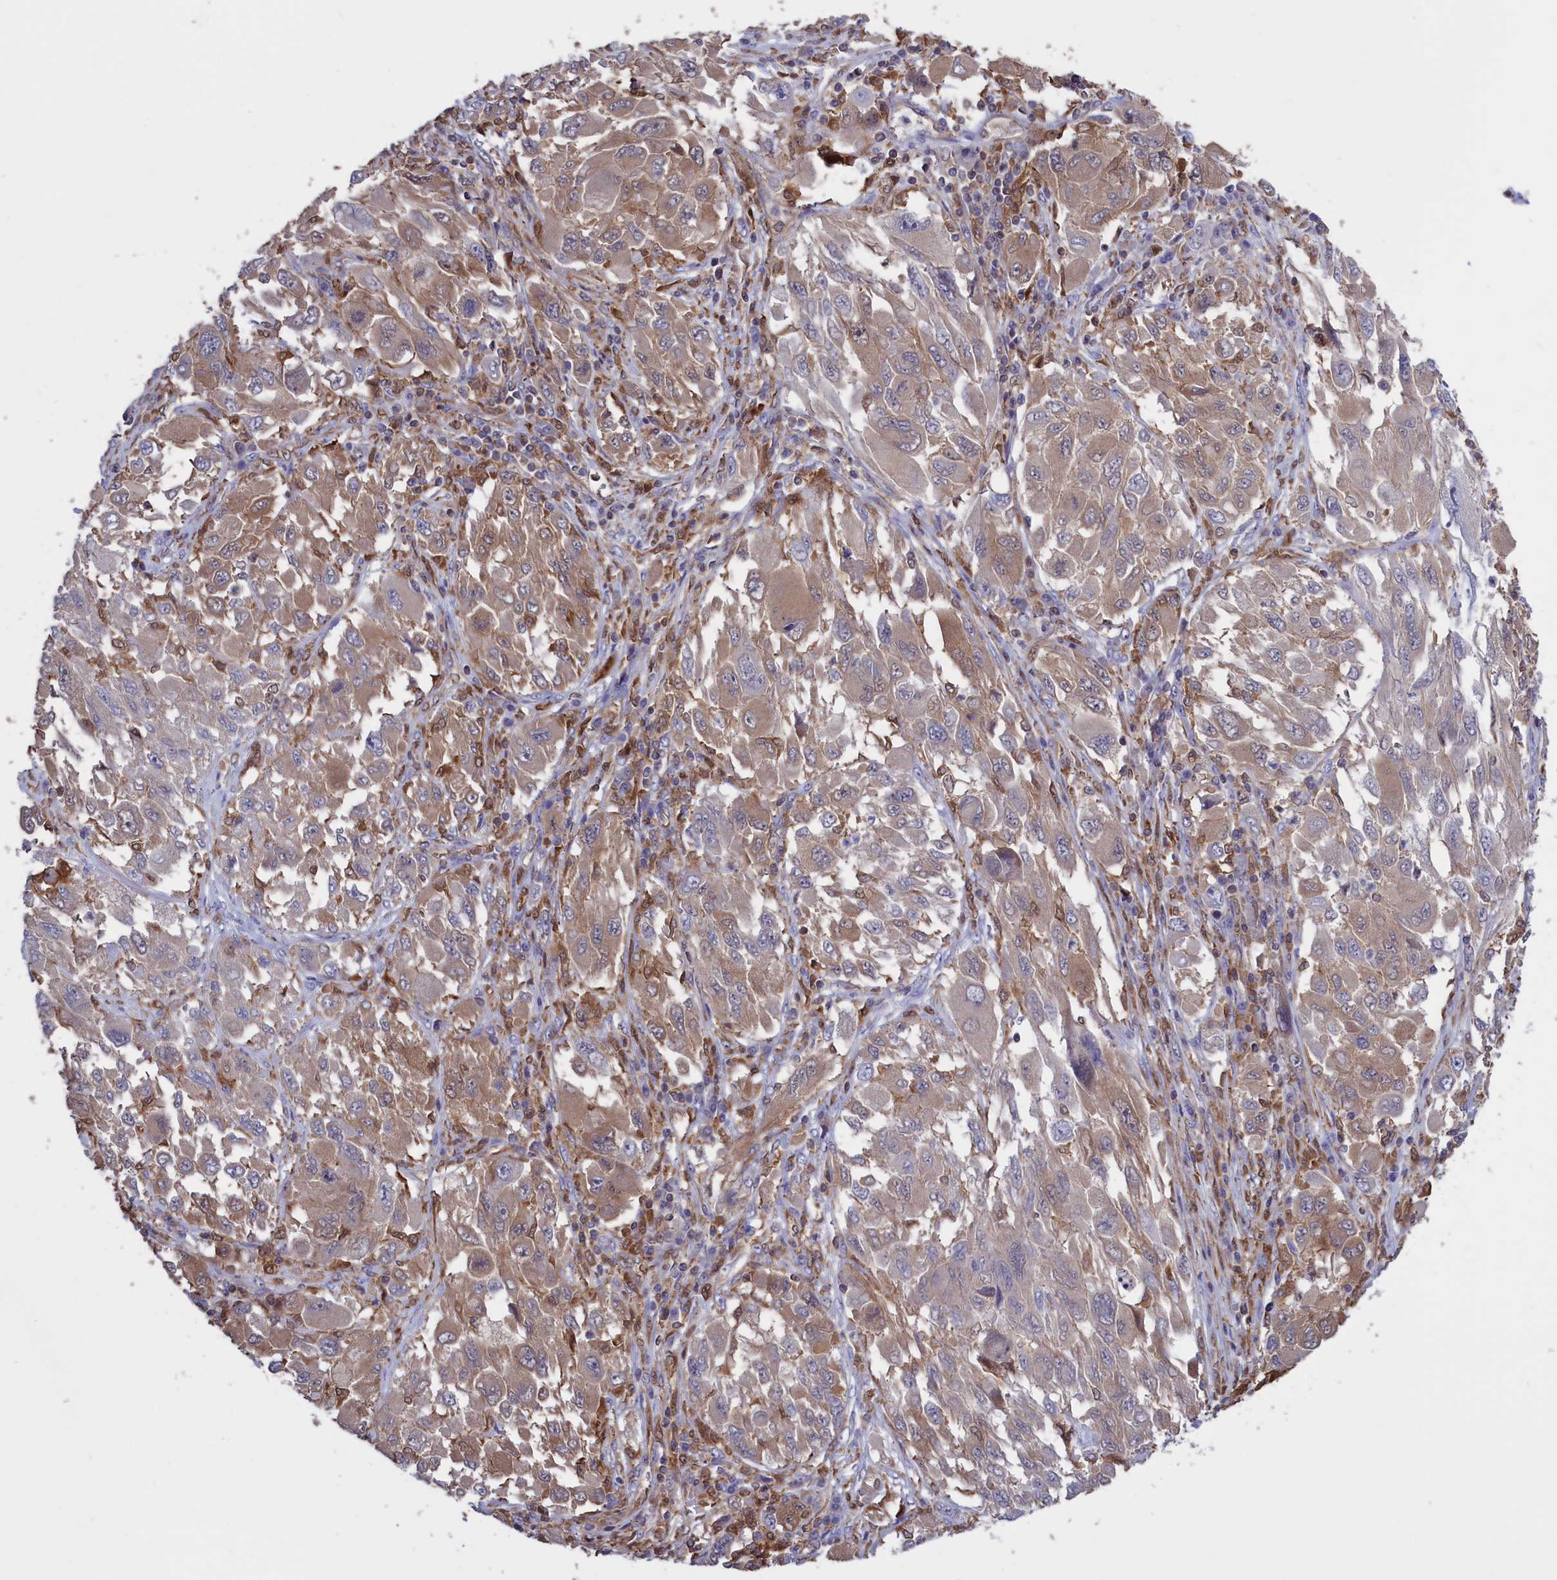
{"staining": {"intensity": "weak", "quantity": ">75%", "location": "cytoplasmic/membranous"}, "tissue": "melanoma", "cell_type": "Tumor cells", "image_type": "cancer", "snomed": [{"axis": "morphology", "description": "Malignant melanoma, NOS"}, {"axis": "topography", "description": "Skin"}], "caption": "Weak cytoplasmic/membranous protein expression is seen in about >75% of tumor cells in melanoma.", "gene": "ARHGAP18", "patient": {"sex": "female", "age": 91}}